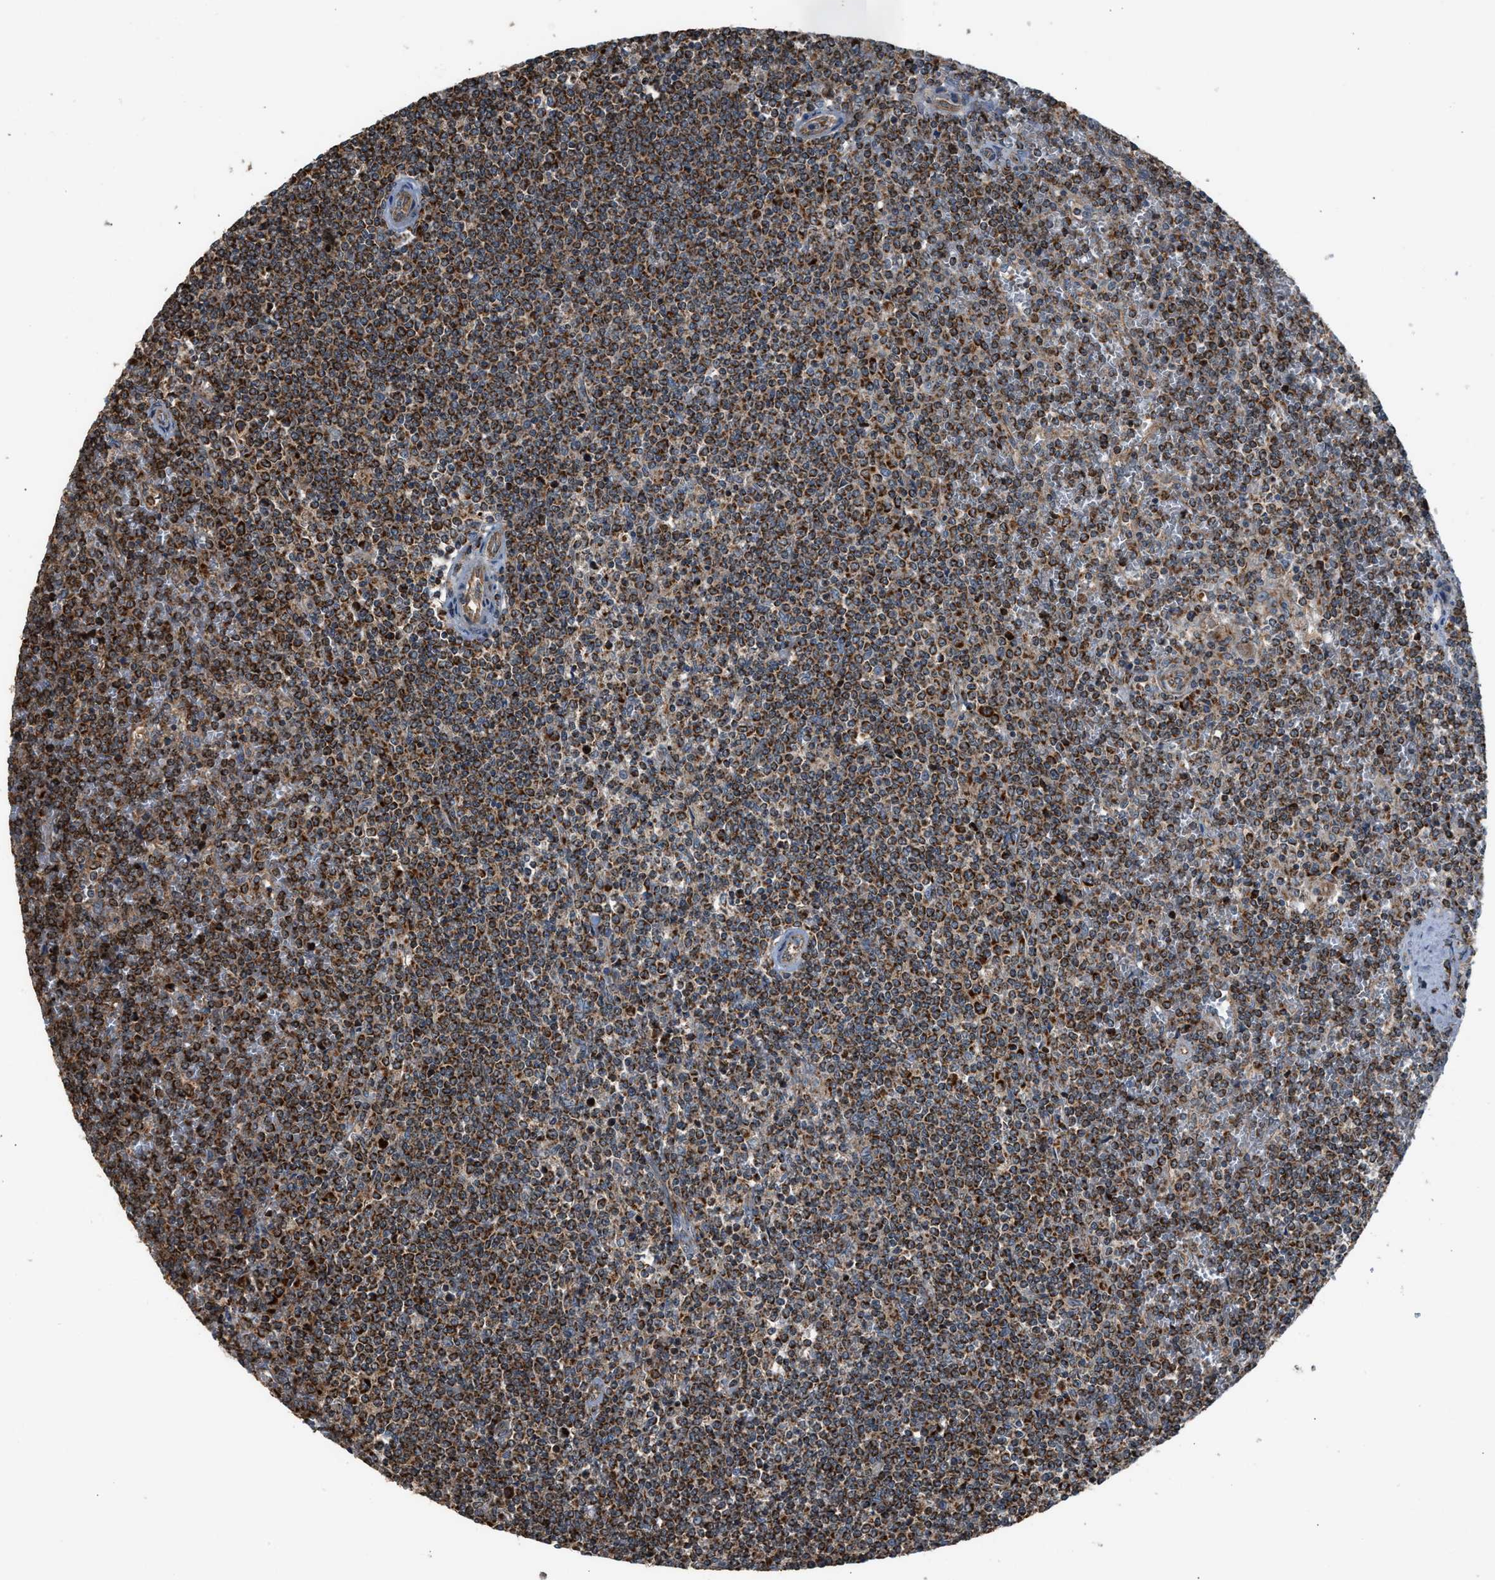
{"staining": {"intensity": "moderate", "quantity": ">75%", "location": "cytoplasmic/membranous"}, "tissue": "lymphoma", "cell_type": "Tumor cells", "image_type": "cancer", "snomed": [{"axis": "morphology", "description": "Malignant lymphoma, non-Hodgkin's type, Low grade"}, {"axis": "topography", "description": "Spleen"}], "caption": "Tumor cells demonstrate medium levels of moderate cytoplasmic/membranous expression in about >75% of cells in lymphoma.", "gene": "SGSM2", "patient": {"sex": "female", "age": 19}}